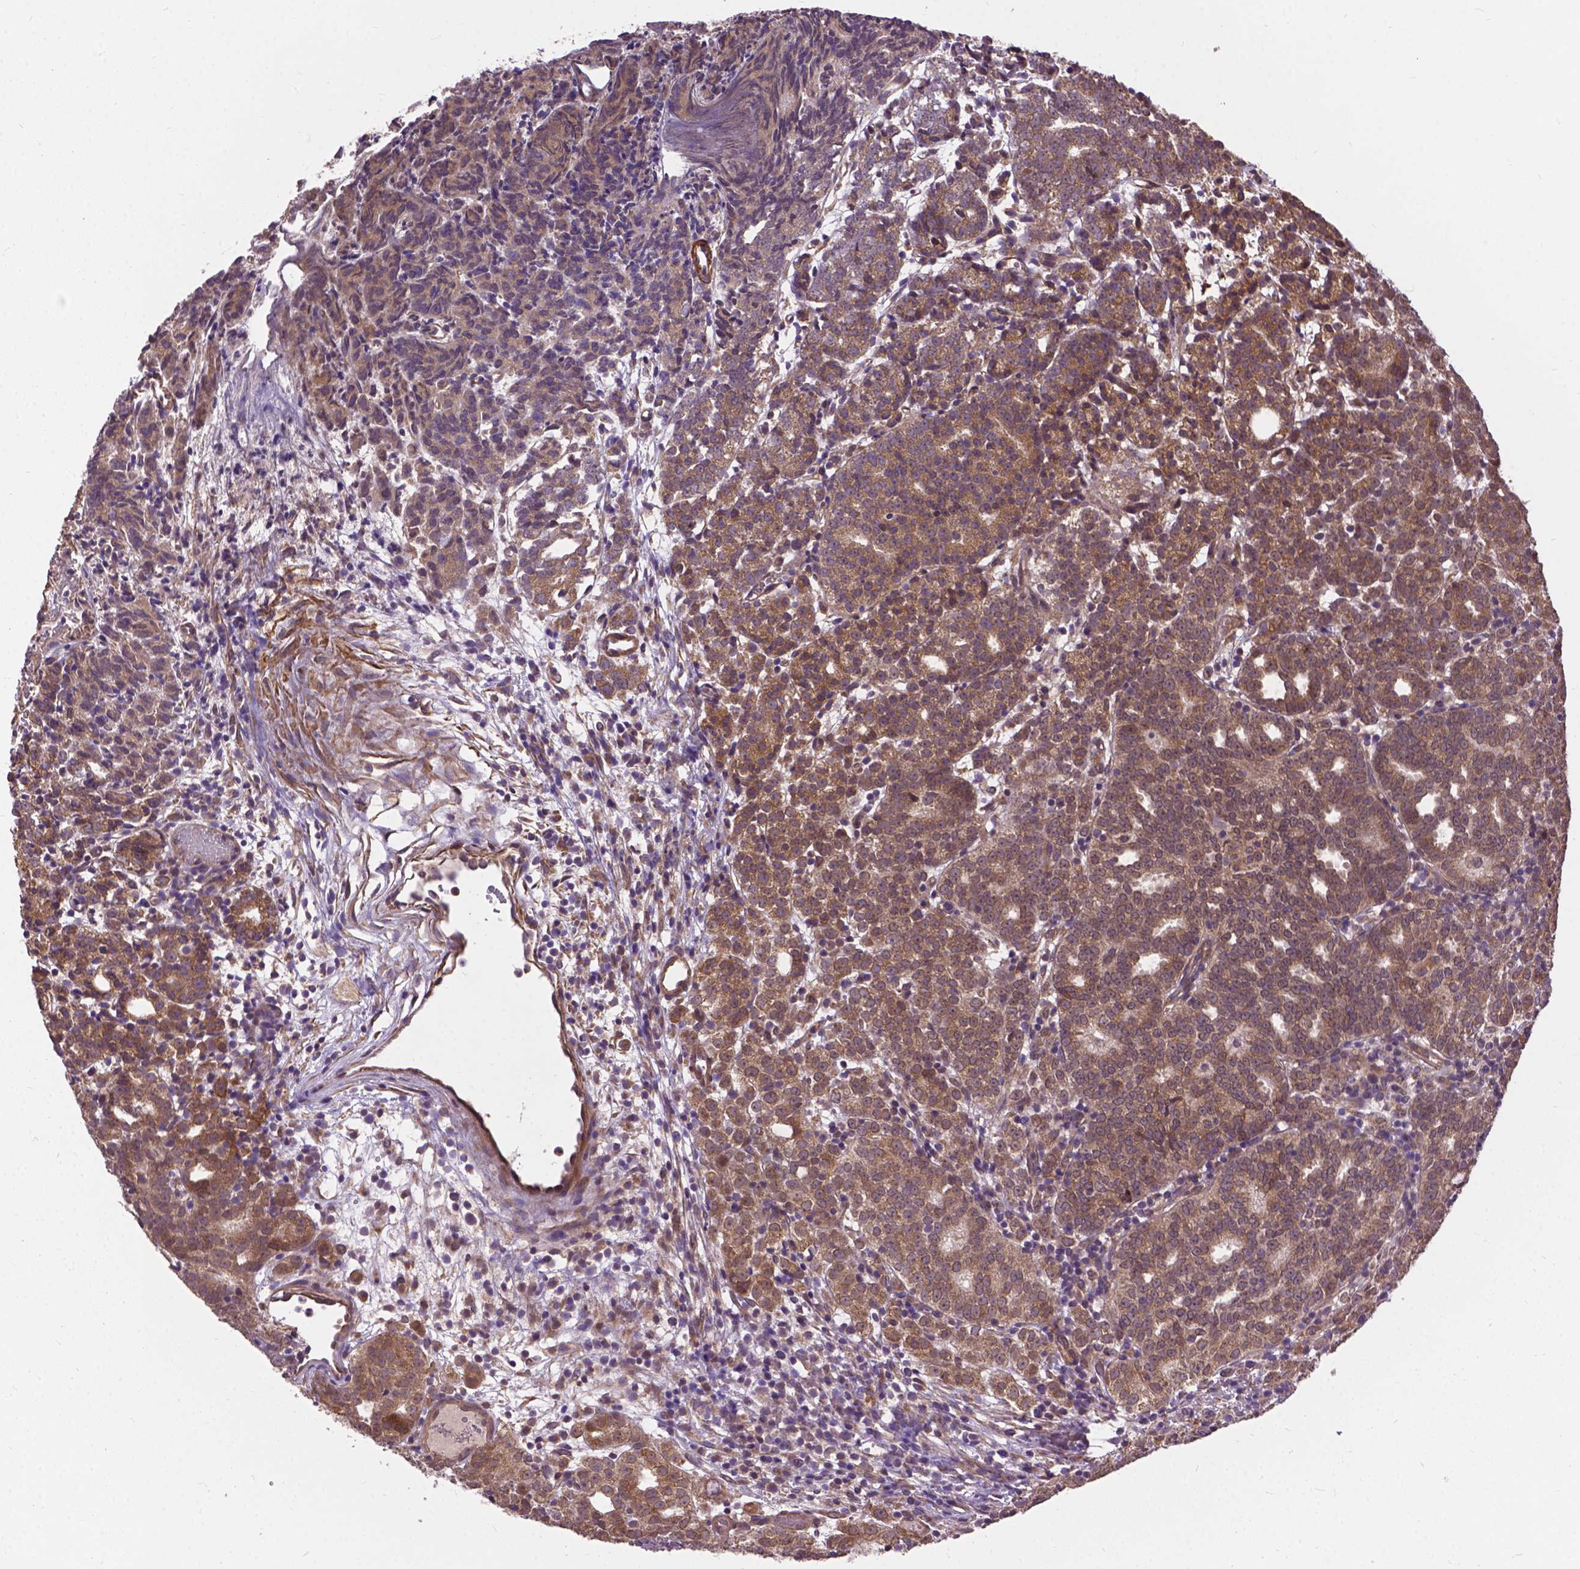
{"staining": {"intensity": "moderate", "quantity": ">75%", "location": "cytoplasmic/membranous"}, "tissue": "prostate cancer", "cell_type": "Tumor cells", "image_type": "cancer", "snomed": [{"axis": "morphology", "description": "Adenocarcinoma, High grade"}, {"axis": "topography", "description": "Prostate"}], "caption": "Immunohistochemical staining of human high-grade adenocarcinoma (prostate) demonstrates moderate cytoplasmic/membranous protein staining in approximately >75% of tumor cells. Nuclei are stained in blue.", "gene": "ZNF616", "patient": {"sex": "male", "age": 53}}